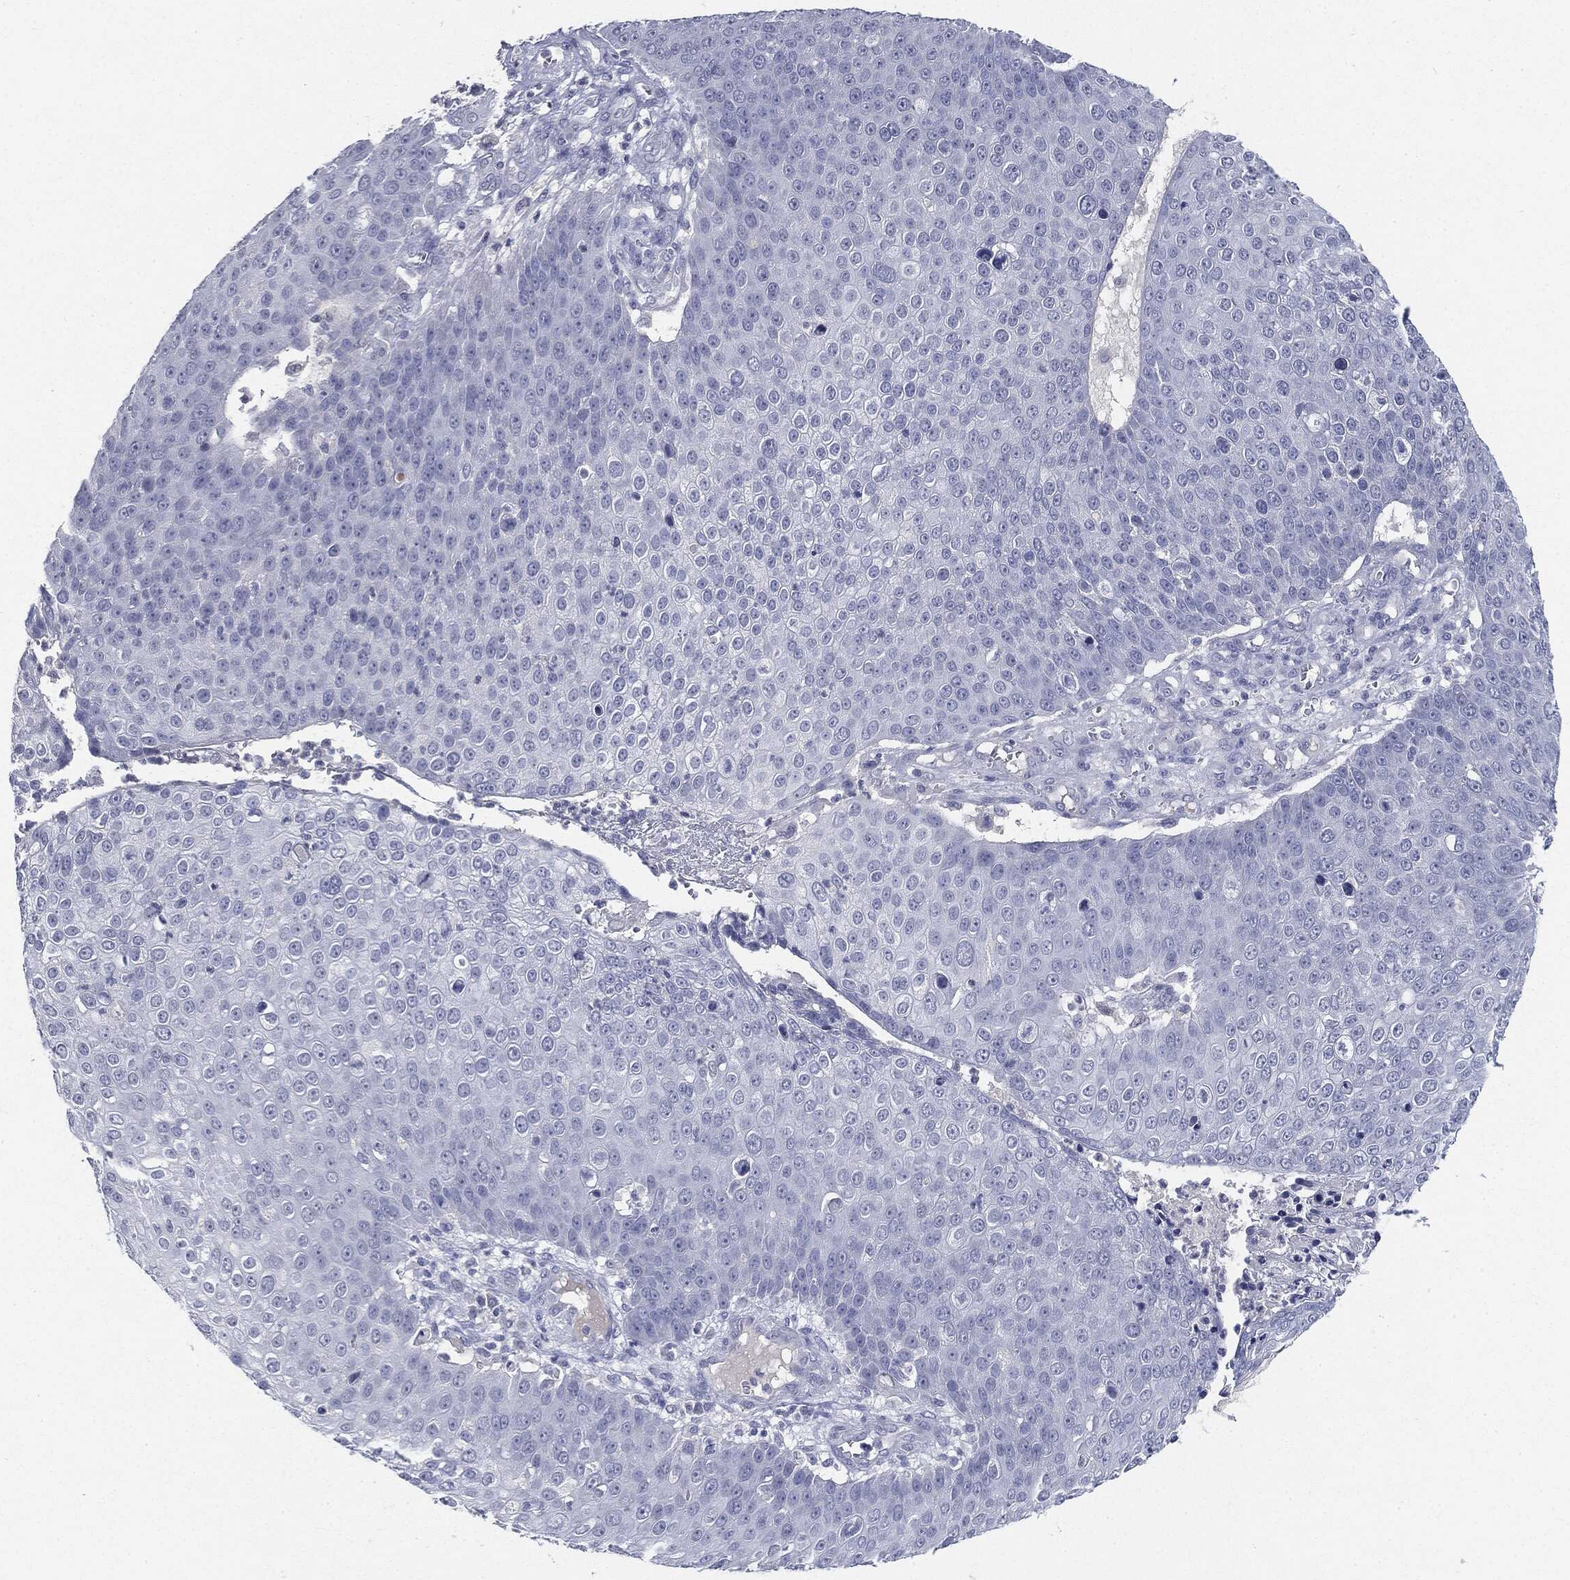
{"staining": {"intensity": "negative", "quantity": "none", "location": "none"}, "tissue": "skin cancer", "cell_type": "Tumor cells", "image_type": "cancer", "snomed": [{"axis": "morphology", "description": "Squamous cell carcinoma, NOS"}, {"axis": "topography", "description": "Skin"}], "caption": "Protein analysis of skin cancer demonstrates no significant staining in tumor cells.", "gene": "CGB1", "patient": {"sex": "male", "age": 71}}